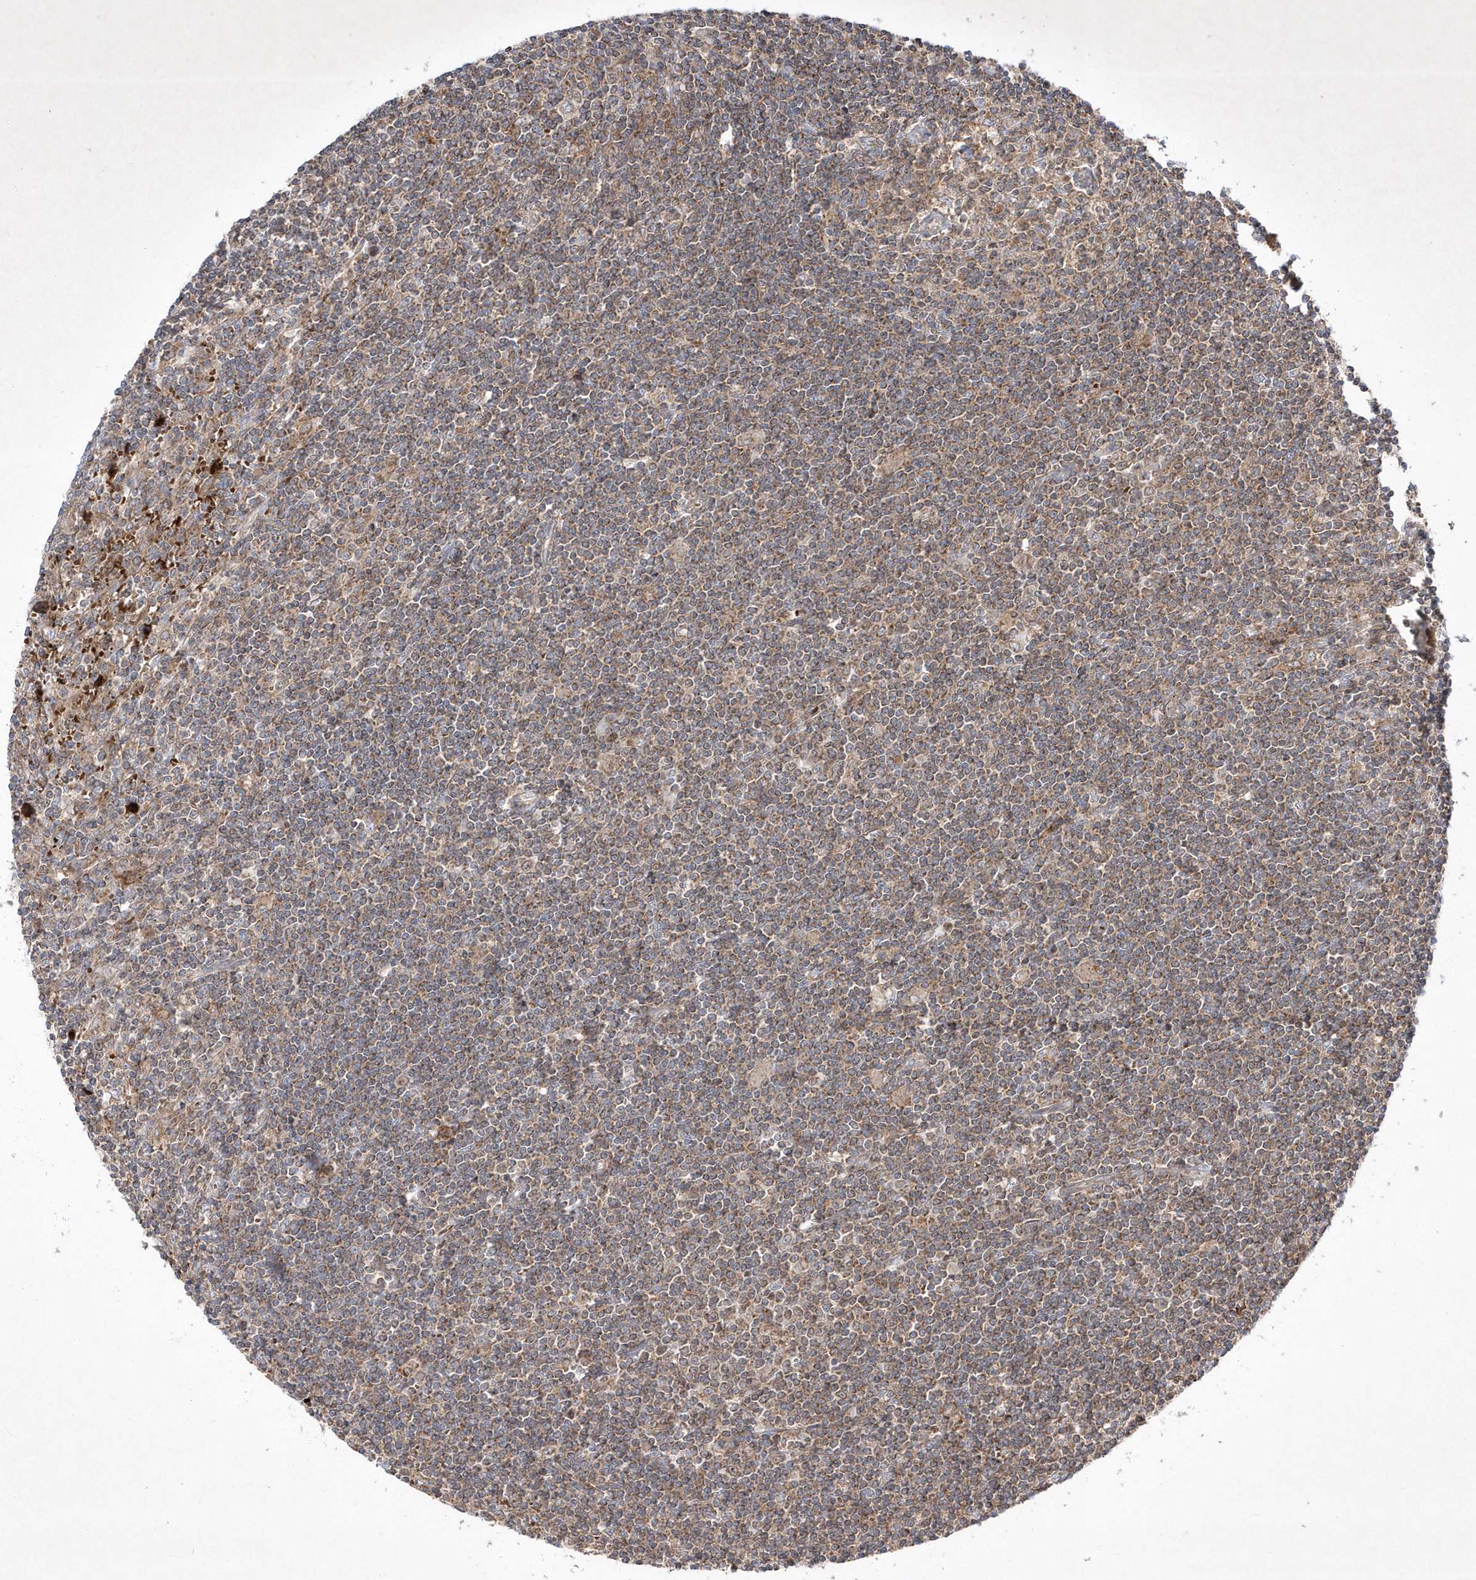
{"staining": {"intensity": "moderate", "quantity": "25%-75%", "location": "cytoplasmic/membranous"}, "tissue": "lymphoma", "cell_type": "Tumor cells", "image_type": "cancer", "snomed": [{"axis": "morphology", "description": "Malignant lymphoma, non-Hodgkin's type, Low grade"}, {"axis": "topography", "description": "Spleen"}], "caption": "DAB immunohistochemical staining of low-grade malignant lymphoma, non-Hodgkin's type displays moderate cytoplasmic/membranous protein positivity in about 25%-75% of tumor cells.", "gene": "OPA1", "patient": {"sex": "male", "age": 76}}